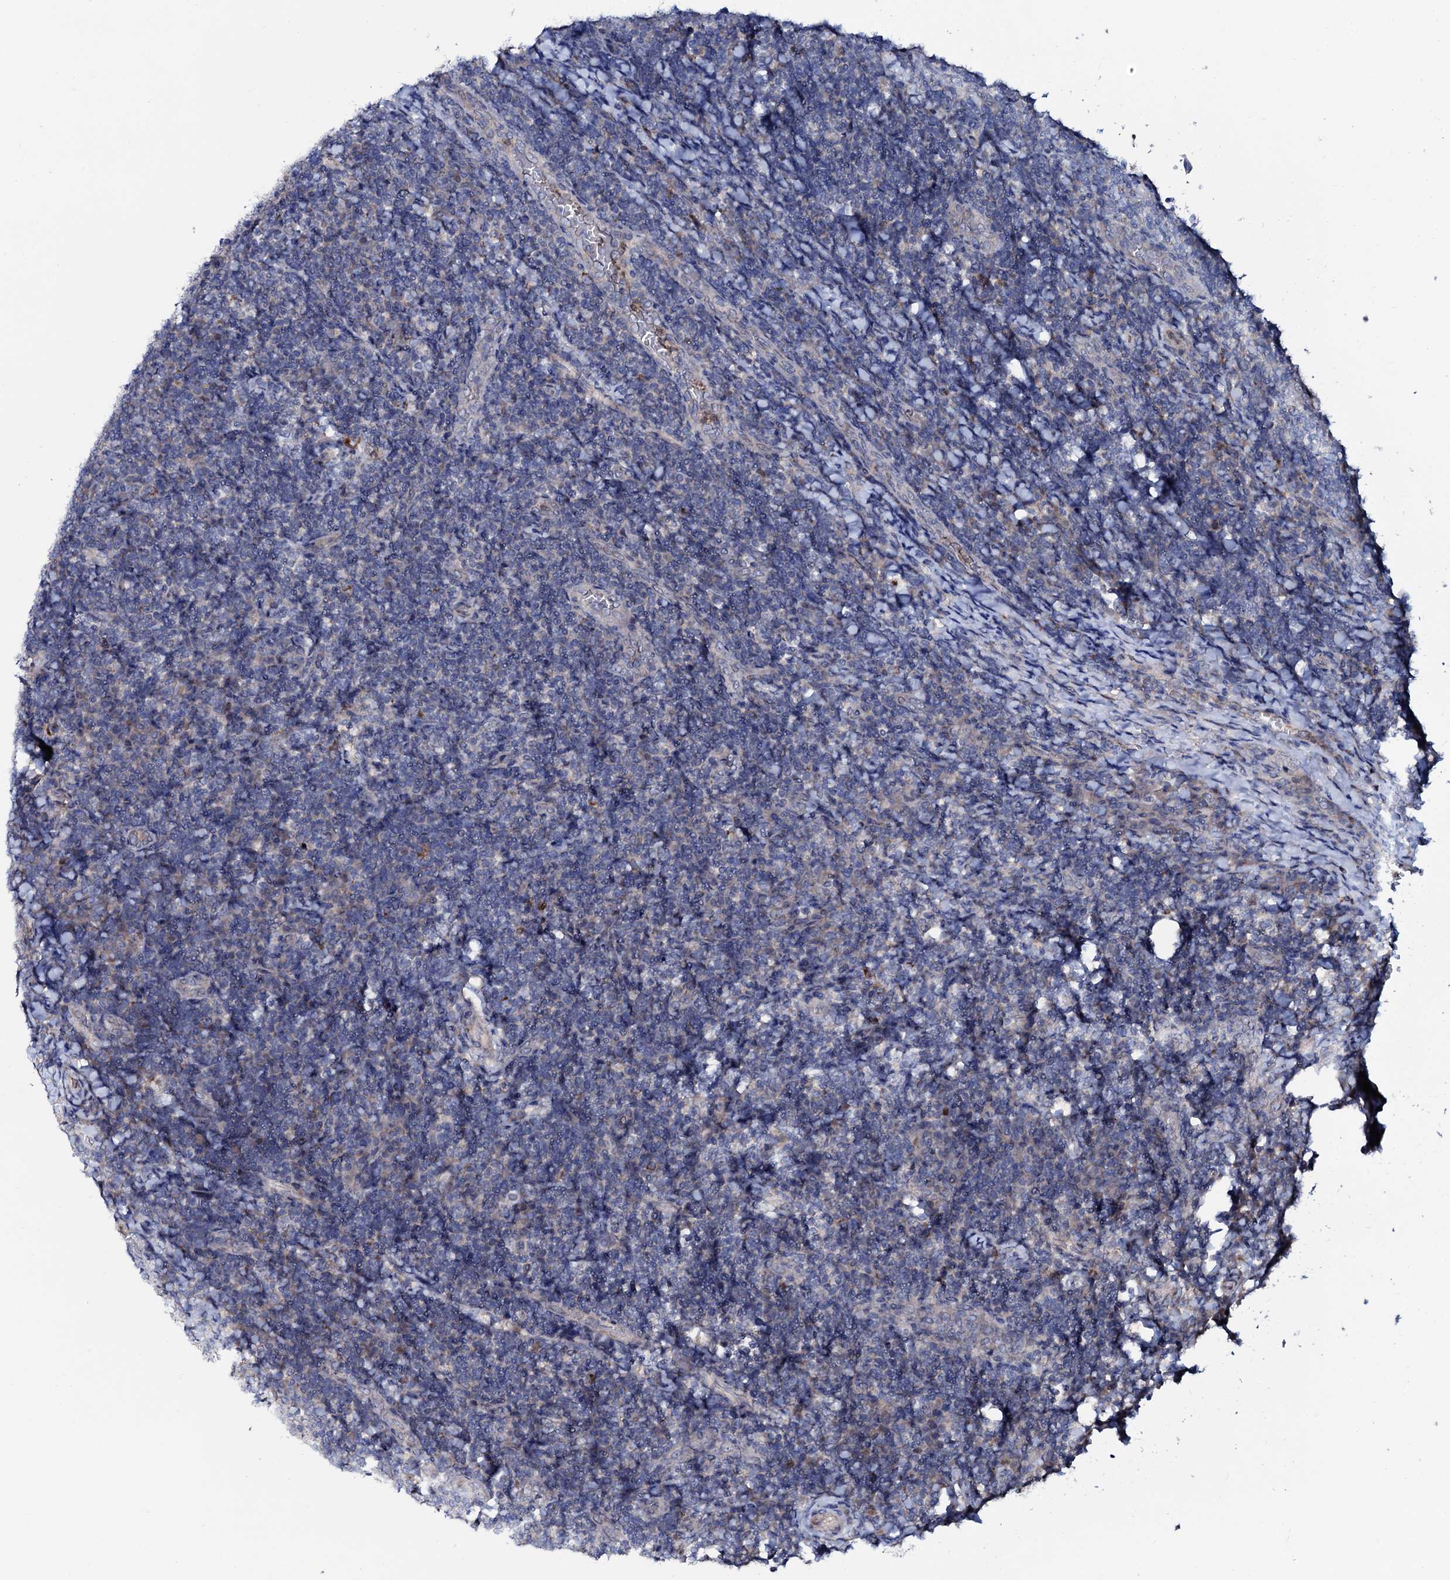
{"staining": {"intensity": "moderate", "quantity": "<25%", "location": "cytoplasmic/membranous"}, "tissue": "tonsil", "cell_type": "Germinal center cells", "image_type": "normal", "snomed": [{"axis": "morphology", "description": "Normal tissue, NOS"}, {"axis": "topography", "description": "Tonsil"}], "caption": "This micrograph reveals immunohistochemistry staining of unremarkable tonsil, with low moderate cytoplasmic/membranous staining in approximately <25% of germinal center cells.", "gene": "PPP1R3D", "patient": {"sex": "male", "age": 17}}